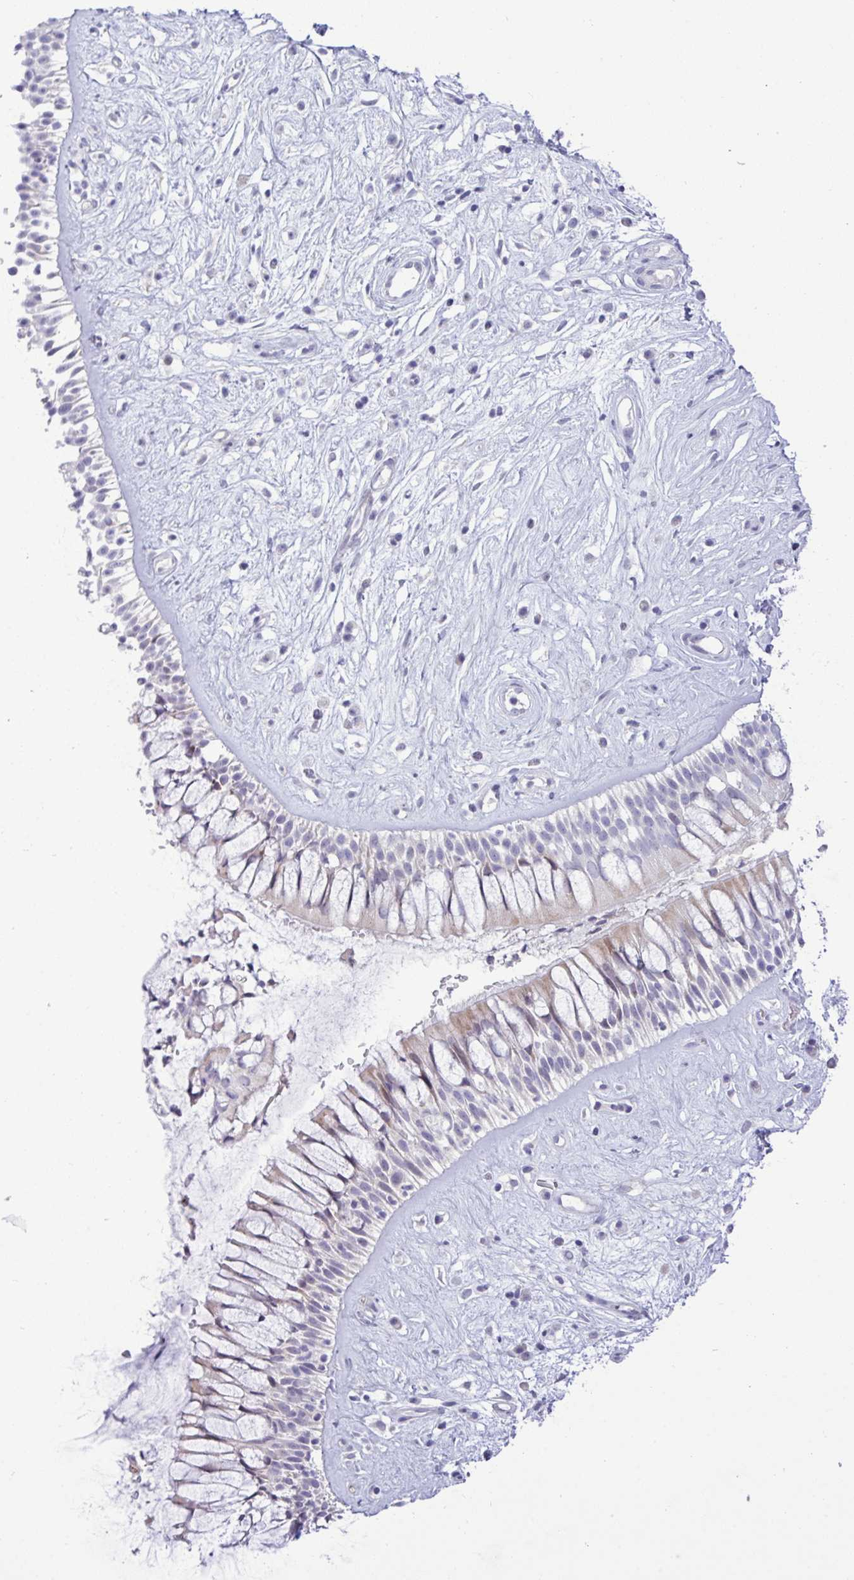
{"staining": {"intensity": "weak", "quantity": "<25%", "location": "cytoplasmic/membranous"}, "tissue": "nasopharynx", "cell_type": "Respiratory epithelial cells", "image_type": "normal", "snomed": [{"axis": "morphology", "description": "Normal tissue, NOS"}, {"axis": "topography", "description": "Nasopharynx"}], "caption": "Immunohistochemistry (IHC) of unremarkable human nasopharynx shows no positivity in respiratory epithelial cells.", "gene": "EPOP", "patient": {"sex": "male", "age": 32}}